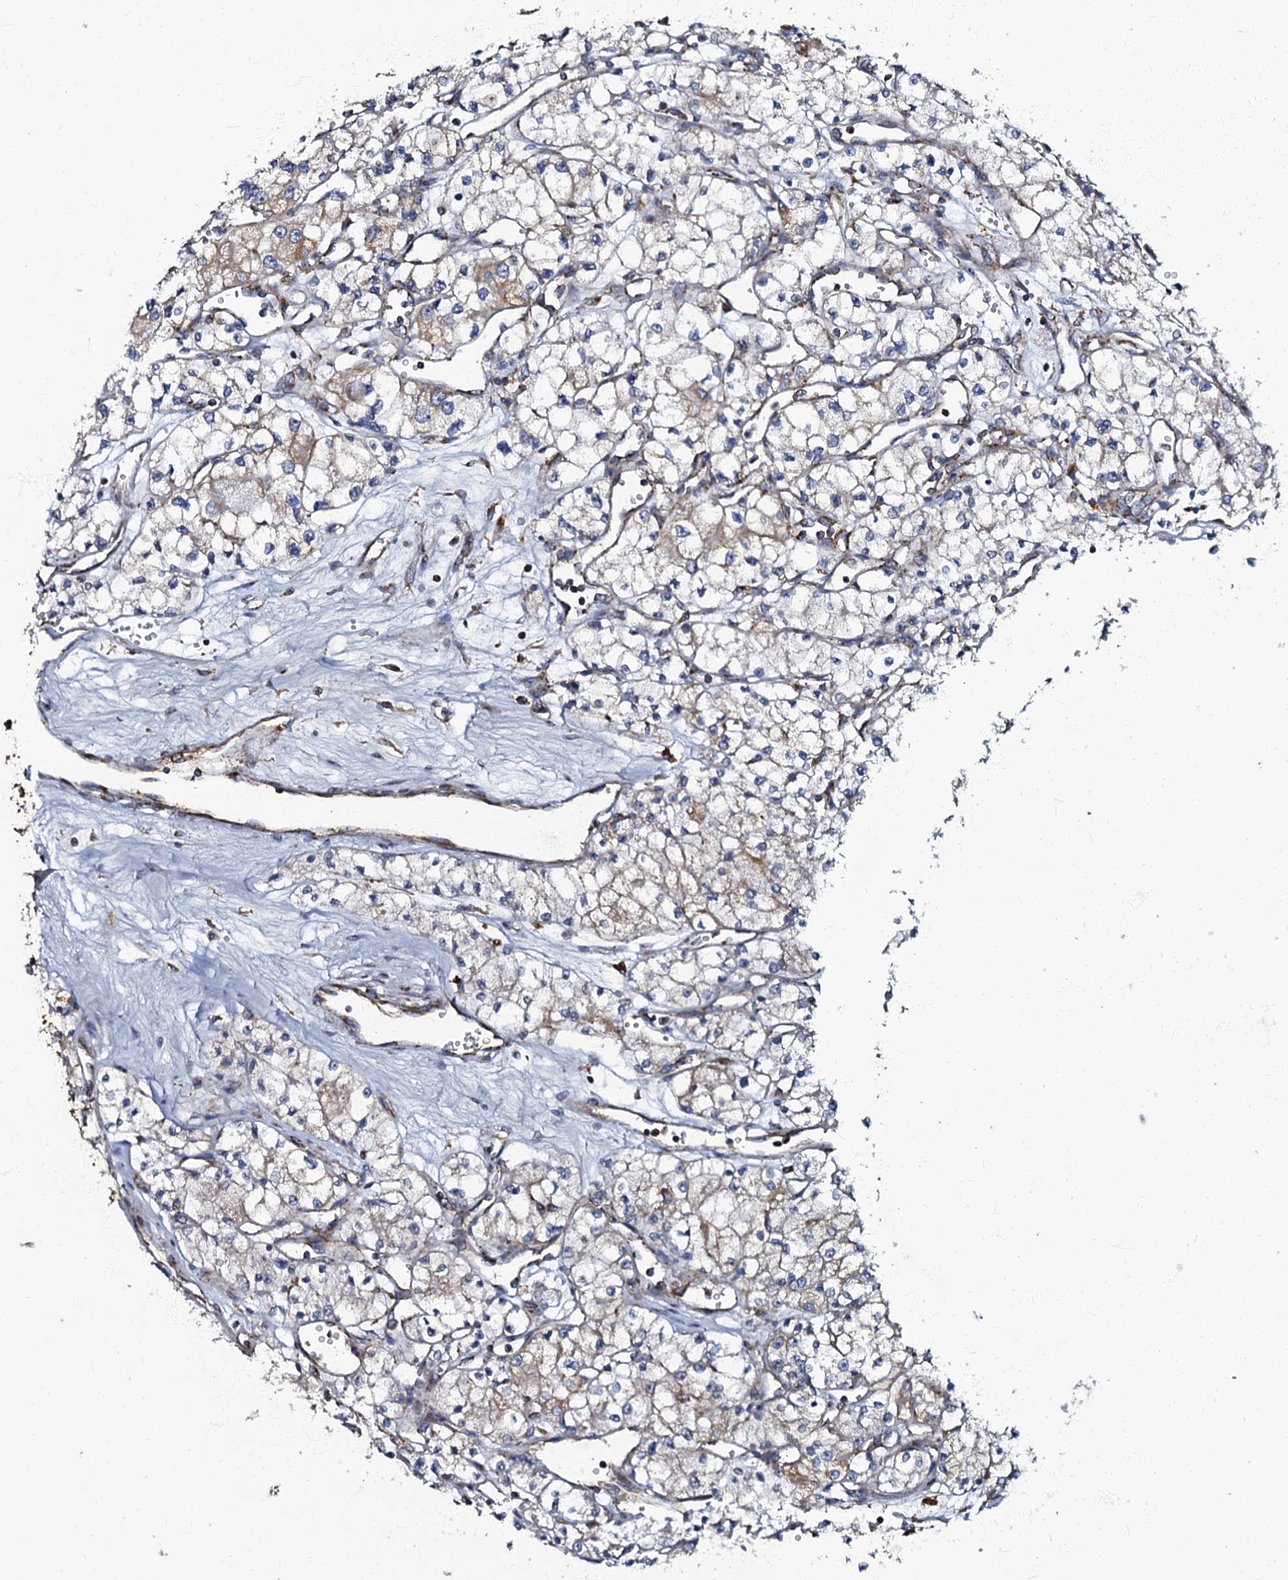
{"staining": {"intensity": "weak", "quantity": "<25%", "location": "cytoplasmic/membranous"}, "tissue": "renal cancer", "cell_type": "Tumor cells", "image_type": "cancer", "snomed": [{"axis": "morphology", "description": "Adenocarcinoma, NOS"}, {"axis": "topography", "description": "Kidney"}], "caption": "Tumor cells show no significant protein positivity in adenocarcinoma (renal).", "gene": "NDUFA12", "patient": {"sex": "male", "age": 59}}